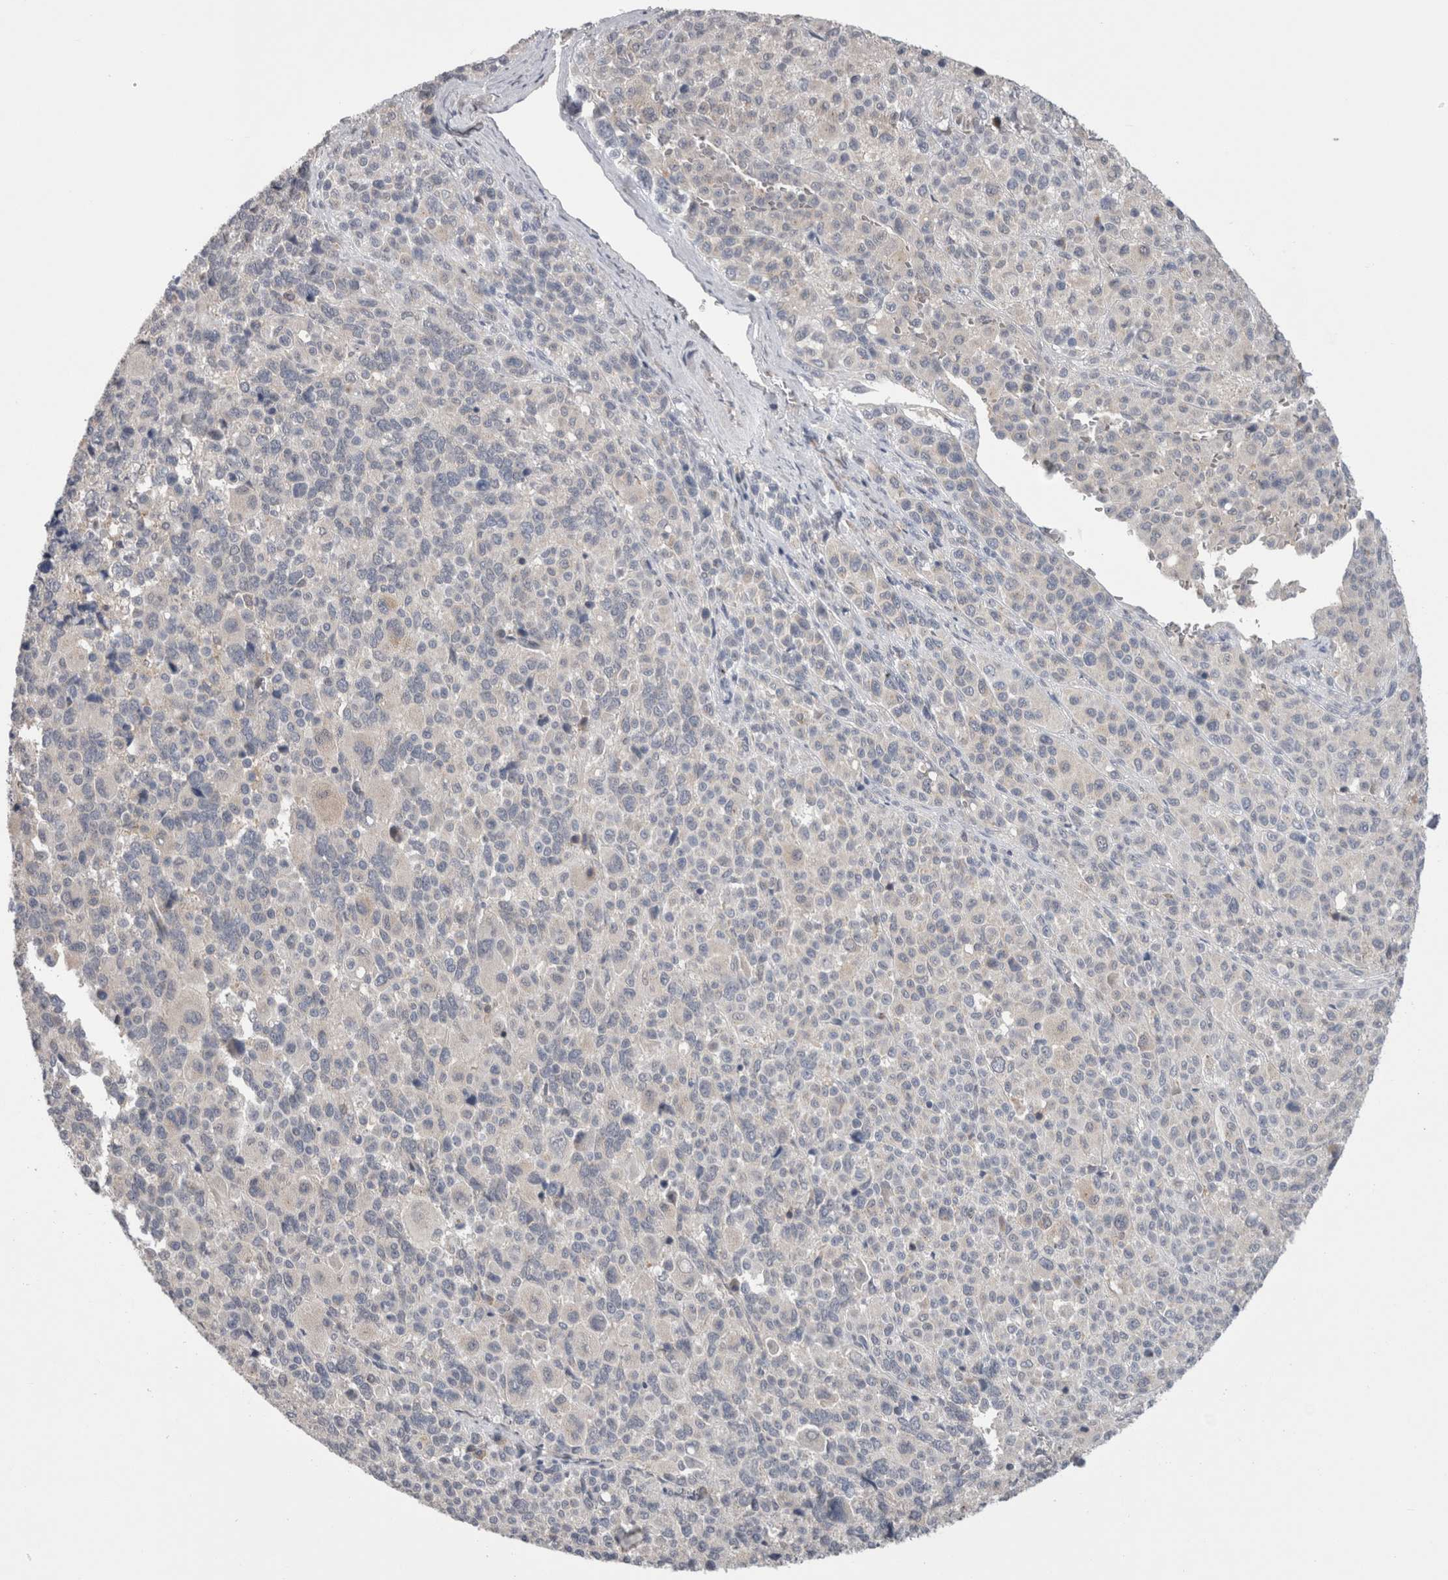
{"staining": {"intensity": "negative", "quantity": "none", "location": "none"}, "tissue": "melanoma", "cell_type": "Tumor cells", "image_type": "cancer", "snomed": [{"axis": "morphology", "description": "Malignant melanoma, Metastatic site"}, {"axis": "topography", "description": "Skin"}], "caption": "Tumor cells show no significant staining in malignant melanoma (metastatic site). (DAB (3,3'-diaminobenzidine) immunohistochemistry with hematoxylin counter stain).", "gene": "DCTN6", "patient": {"sex": "female", "age": 74}}